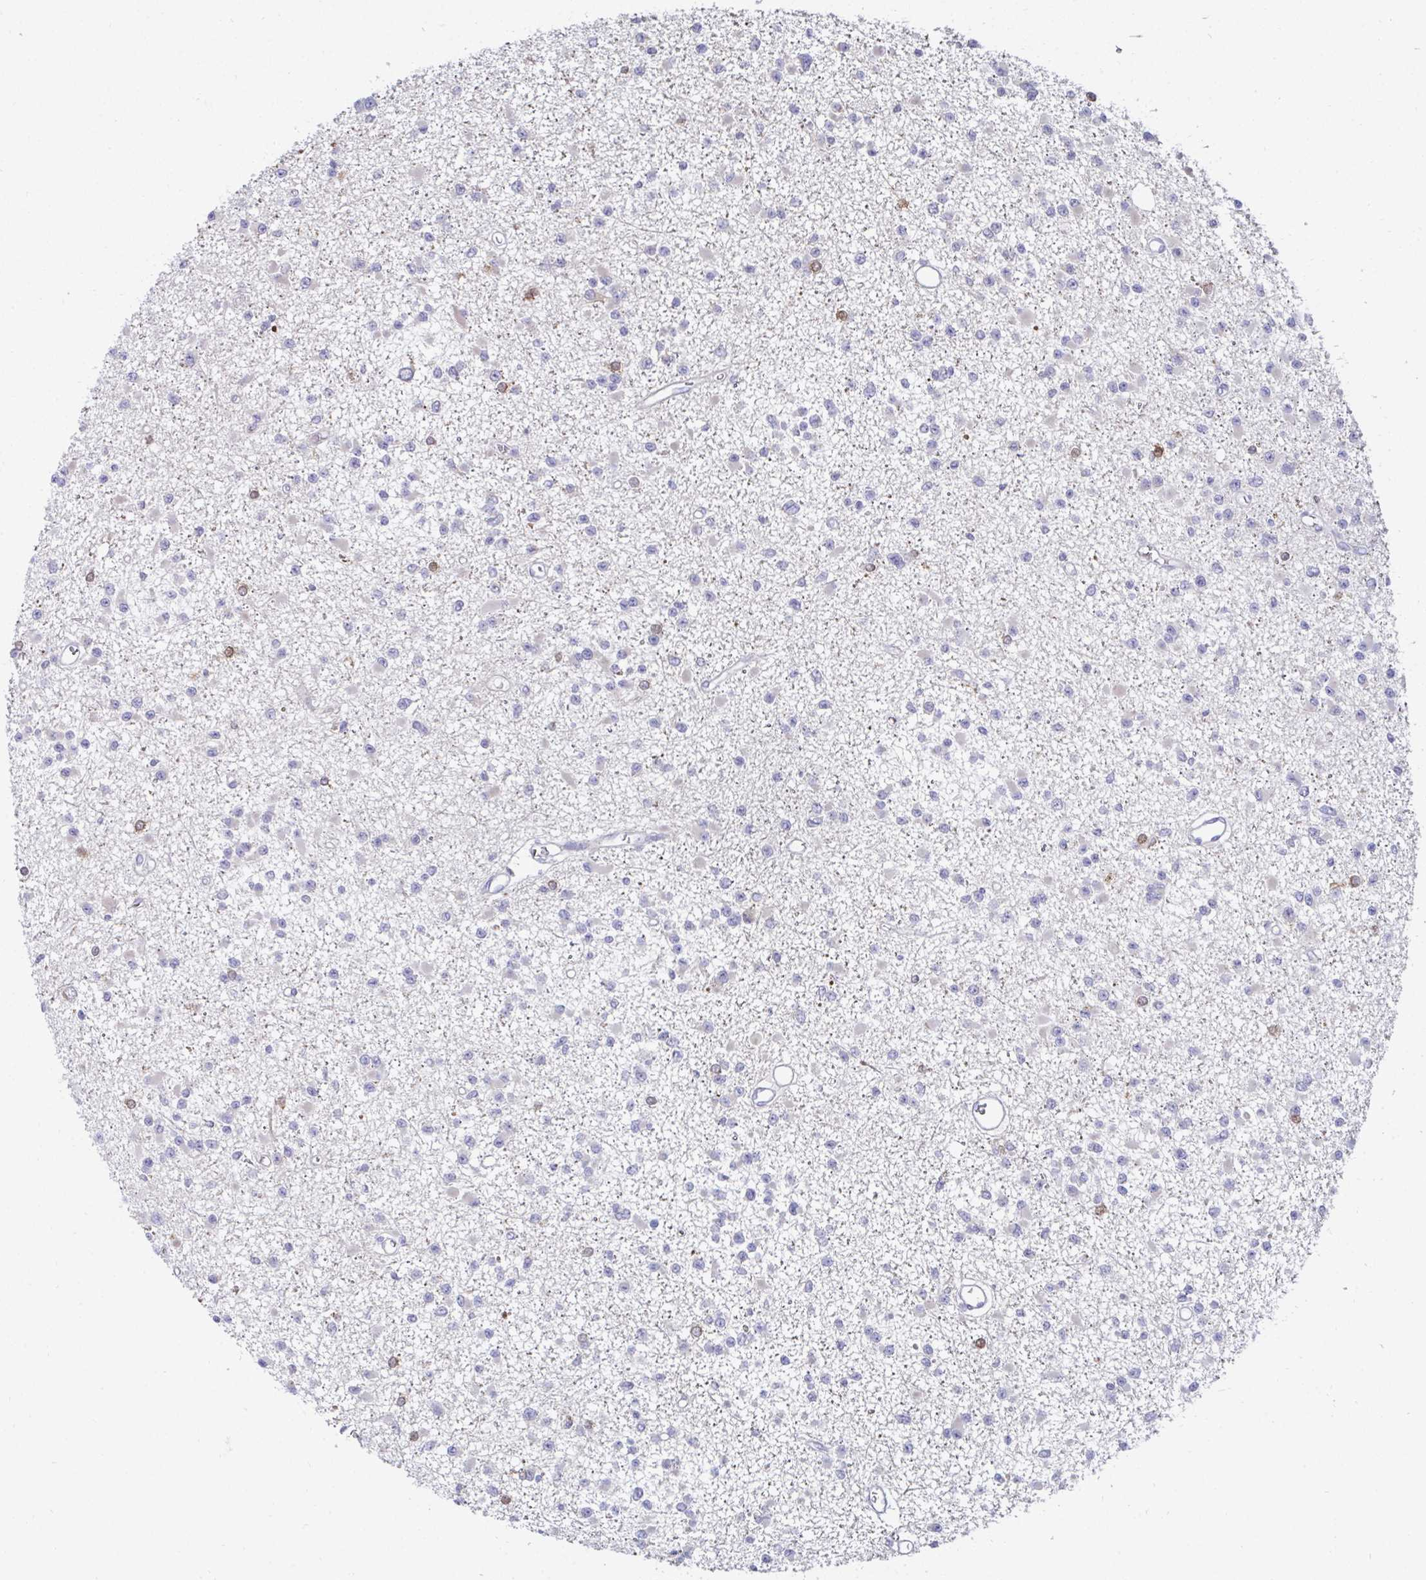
{"staining": {"intensity": "negative", "quantity": "none", "location": "none"}, "tissue": "glioma", "cell_type": "Tumor cells", "image_type": "cancer", "snomed": [{"axis": "morphology", "description": "Glioma, malignant, Low grade"}, {"axis": "topography", "description": "Brain"}], "caption": "This is an immunohistochemistry (IHC) photomicrograph of glioma. There is no staining in tumor cells.", "gene": "FBXL13", "patient": {"sex": "female", "age": 22}}